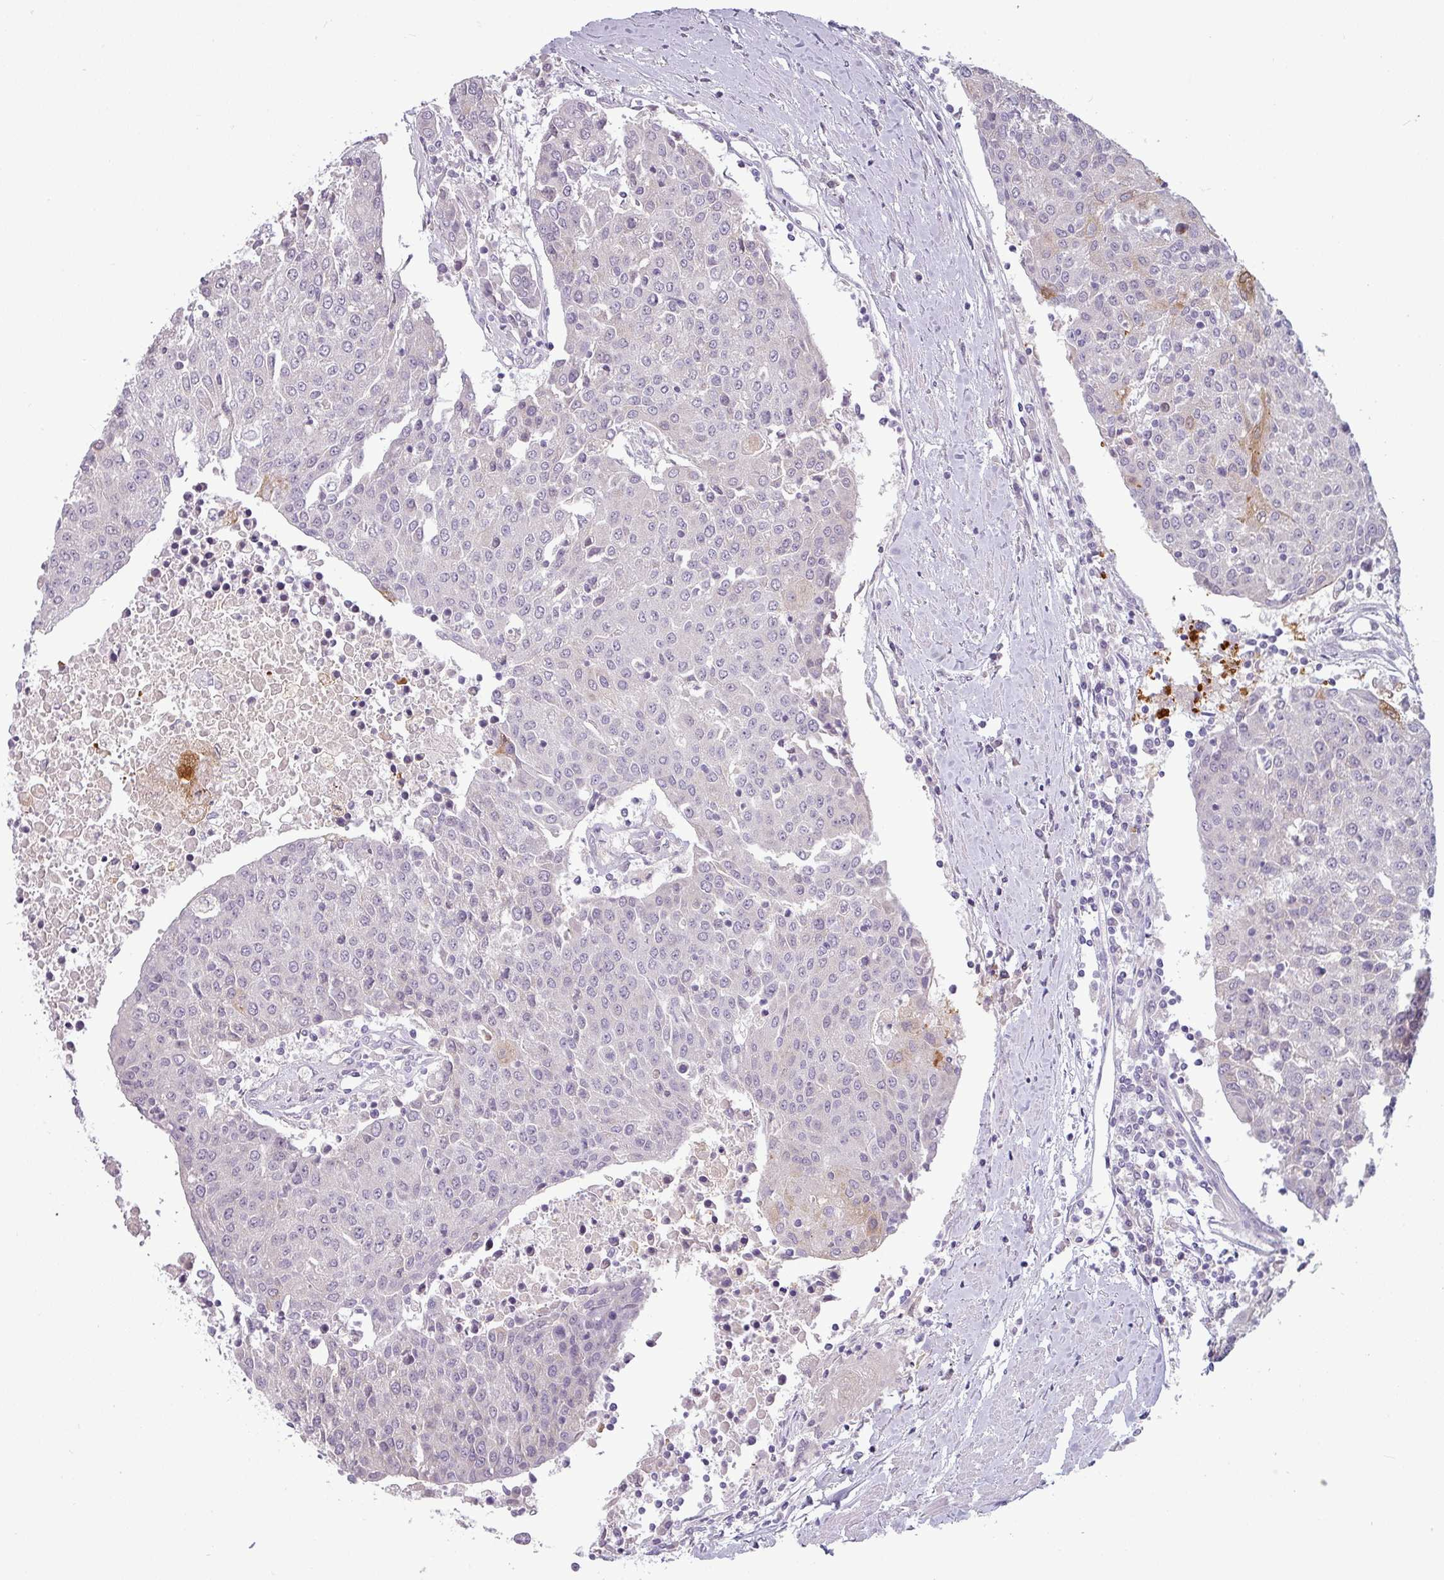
{"staining": {"intensity": "moderate", "quantity": "<25%", "location": "cytoplasmic/membranous"}, "tissue": "urothelial cancer", "cell_type": "Tumor cells", "image_type": "cancer", "snomed": [{"axis": "morphology", "description": "Urothelial carcinoma, High grade"}, {"axis": "topography", "description": "Urinary bladder"}], "caption": "An image of urothelial cancer stained for a protein reveals moderate cytoplasmic/membranous brown staining in tumor cells. (Brightfield microscopy of DAB IHC at high magnification).", "gene": "SLC26A9", "patient": {"sex": "female", "age": 85}}